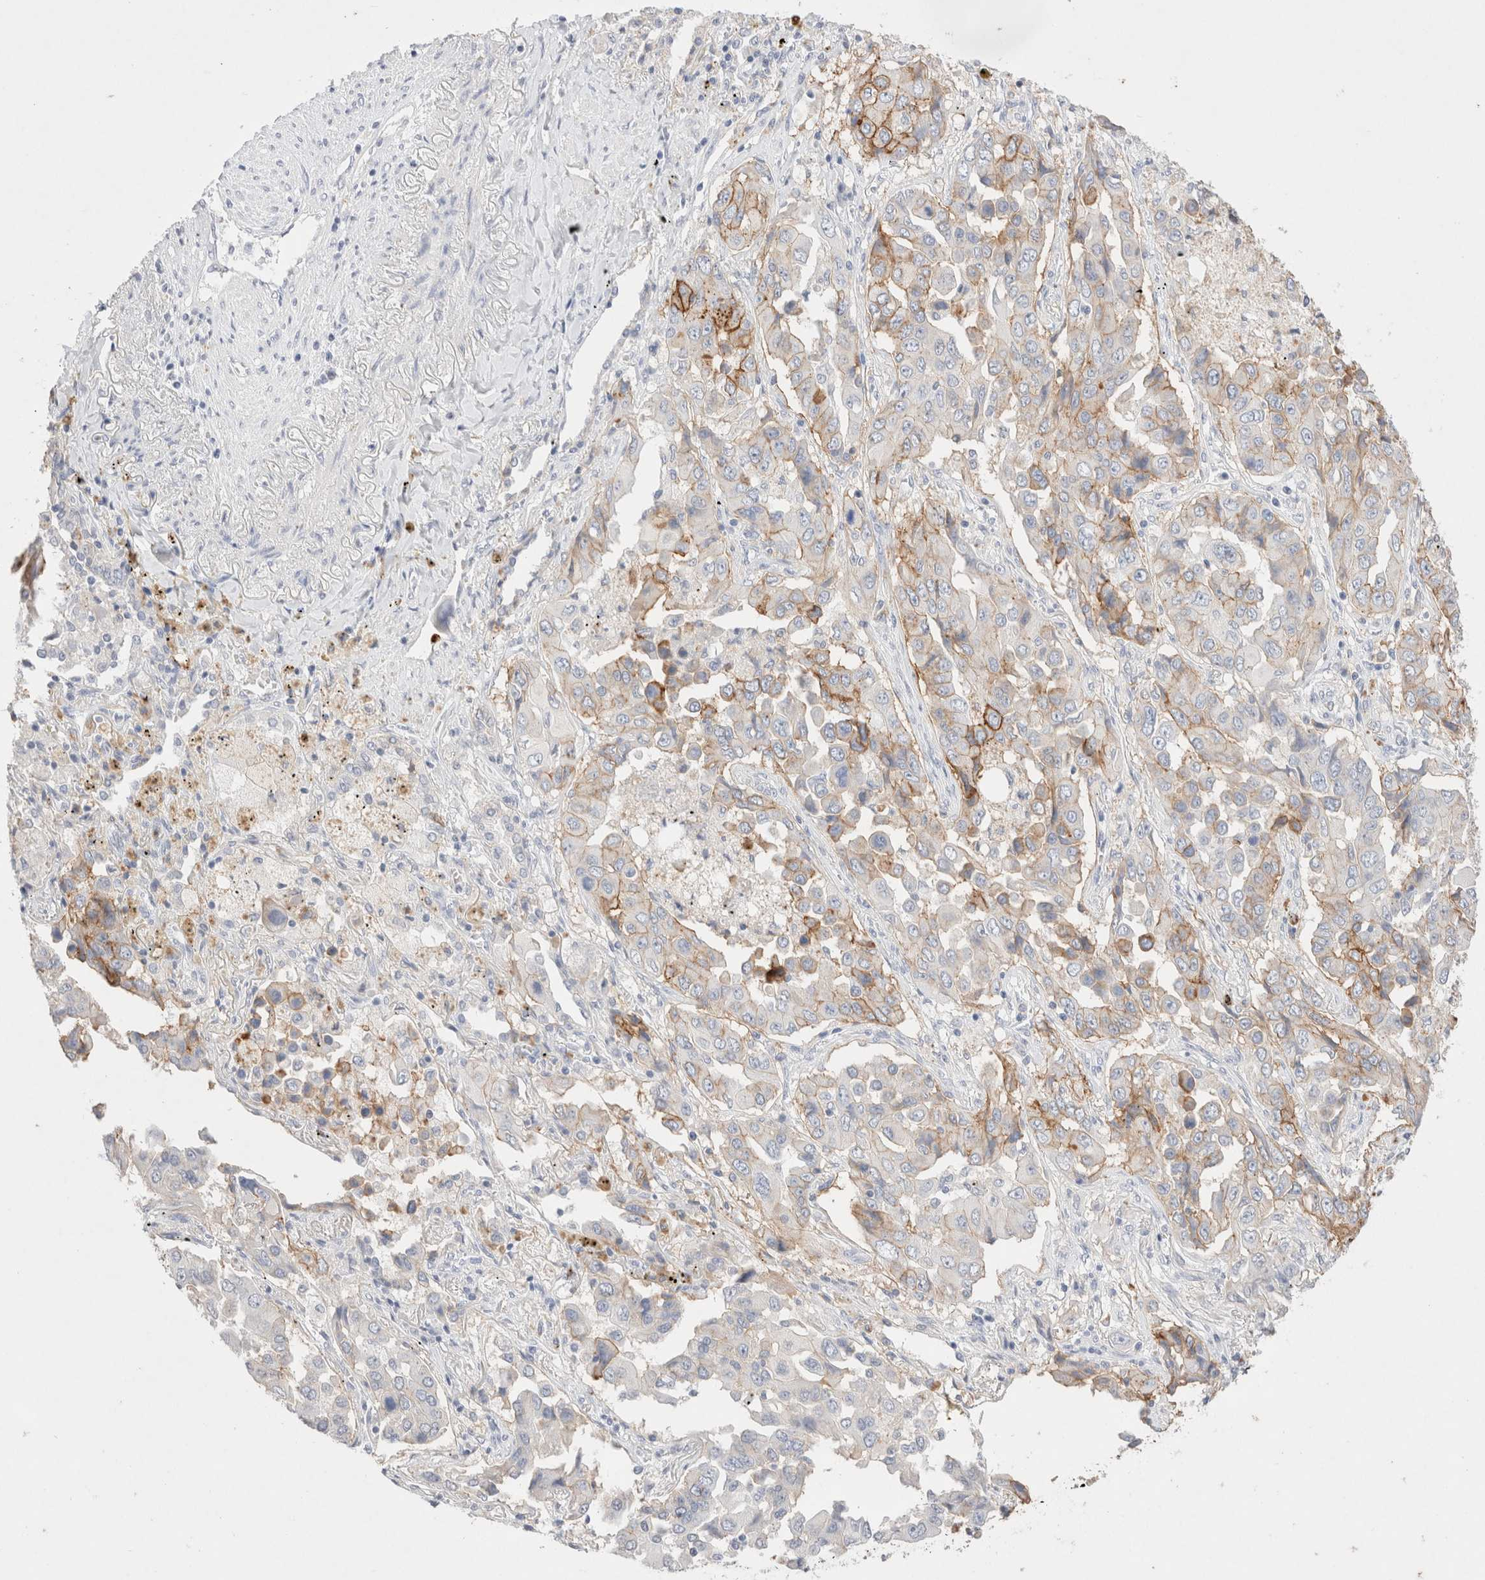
{"staining": {"intensity": "moderate", "quantity": "25%-75%", "location": "cytoplasmic/membranous"}, "tissue": "lung cancer", "cell_type": "Tumor cells", "image_type": "cancer", "snomed": [{"axis": "morphology", "description": "Adenocarcinoma, NOS"}, {"axis": "topography", "description": "Lung"}], "caption": "Tumor cells exhibit moderate cytoplasmic/membranous positivity in about 25%-75% of cells in lung cancer.", "gene": "EPCAM", "patient": {"sex": "female", "age": 65}}